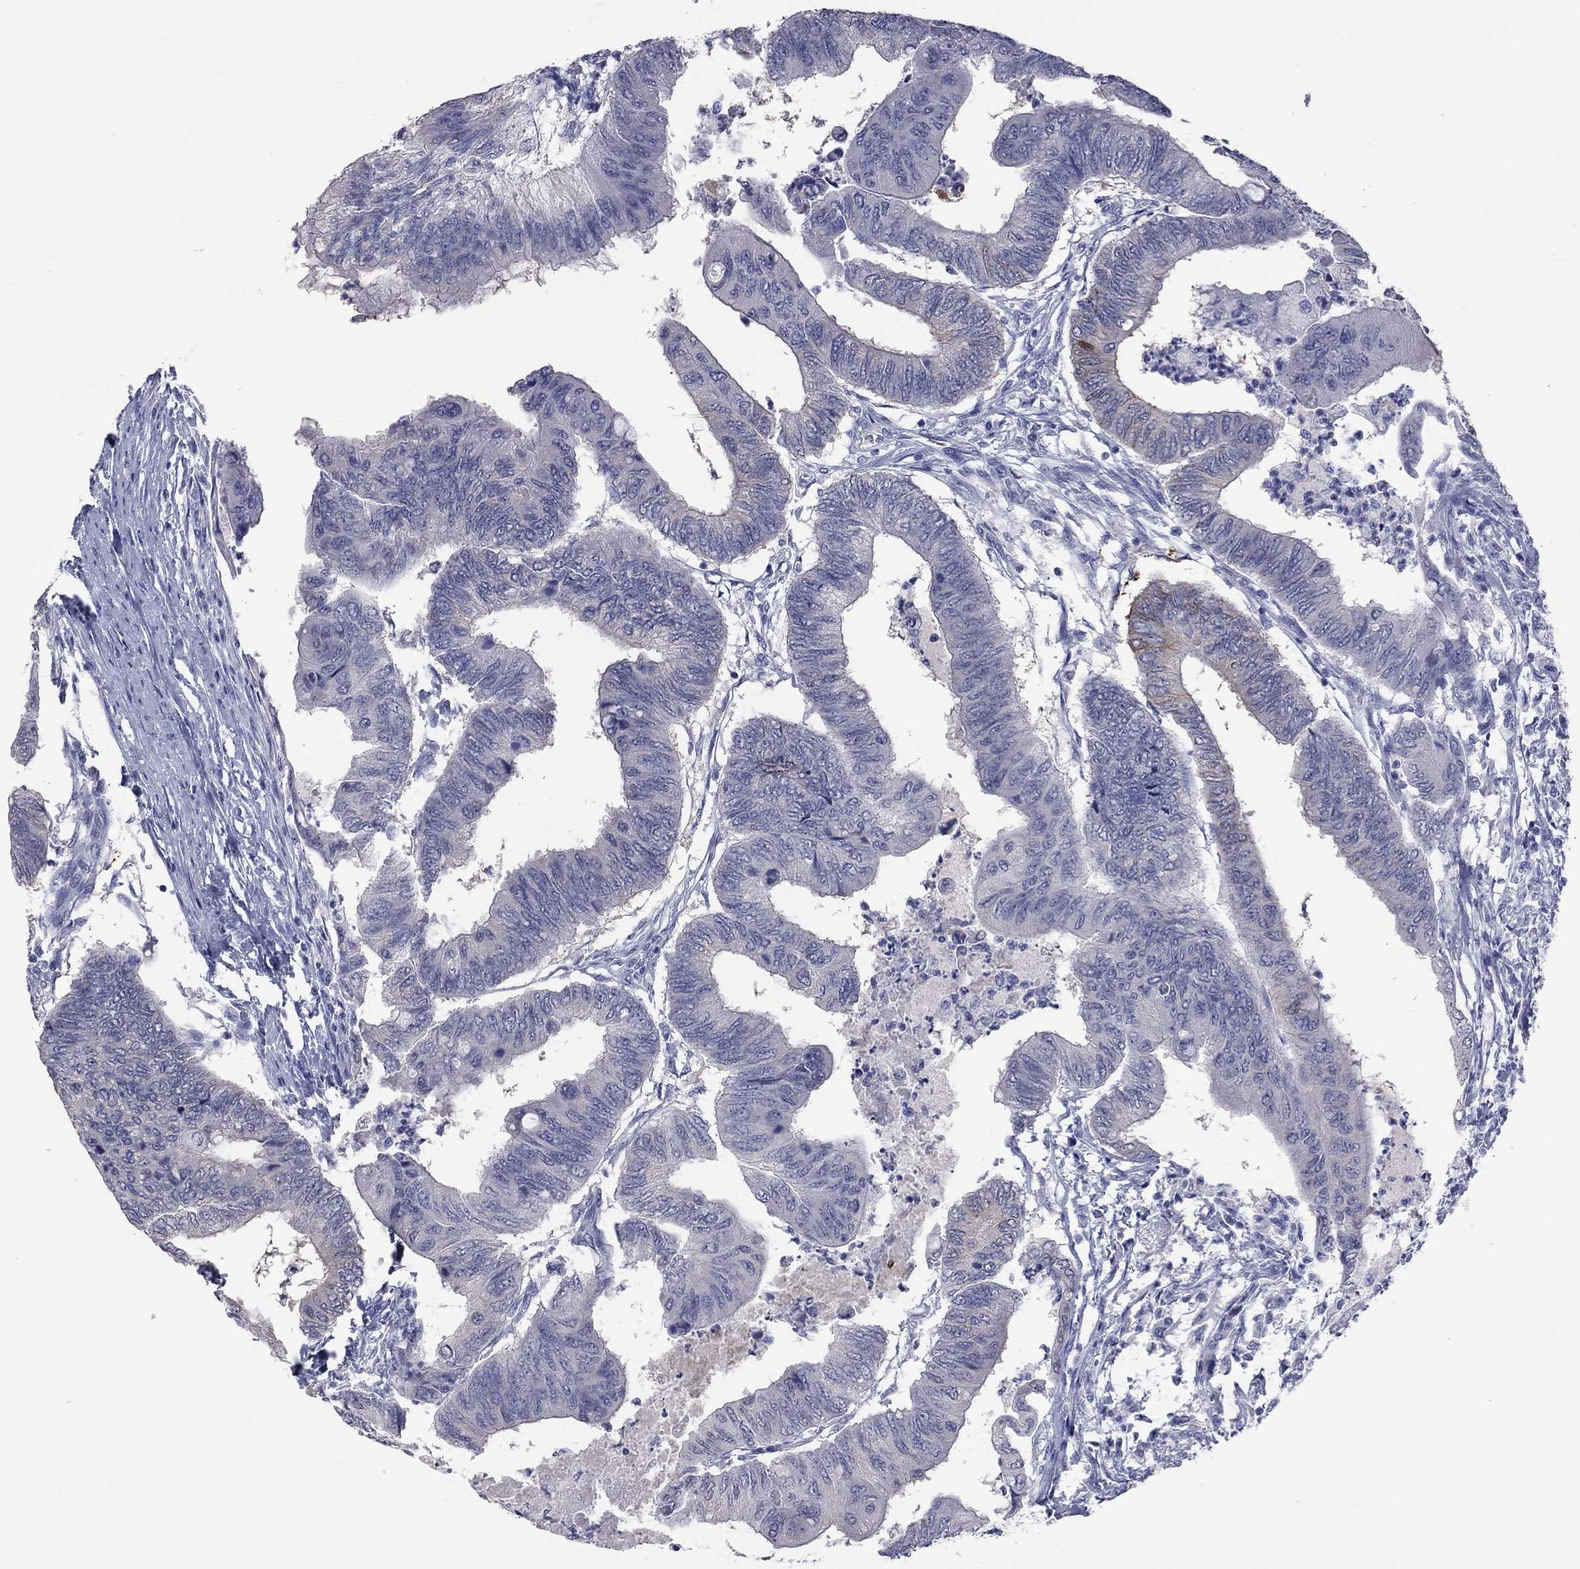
{"staining": {"intensity": "negative", "quantity": "none", "location": "none"}, "tissue": "colorectal cancer", "cell_type": "Tumor cells", "image_type": "cancer", "snomed": [{"axis": "morphology", "description": "Normal tissue, NOS"}, {"axis": "morphology", "description": "Adenocarcinoma, NOS"}, {"axis": "topography", "description": "Rectum"}, {"axis": "topography", "description": "Peripheral nerve tissue"}], "caption": "Tumor cells are negative for protein expression in human colorectal cancer (adenocarcinoma).", "gene": "HYLS1", "patient": {"sex": "male", "age": 92}}